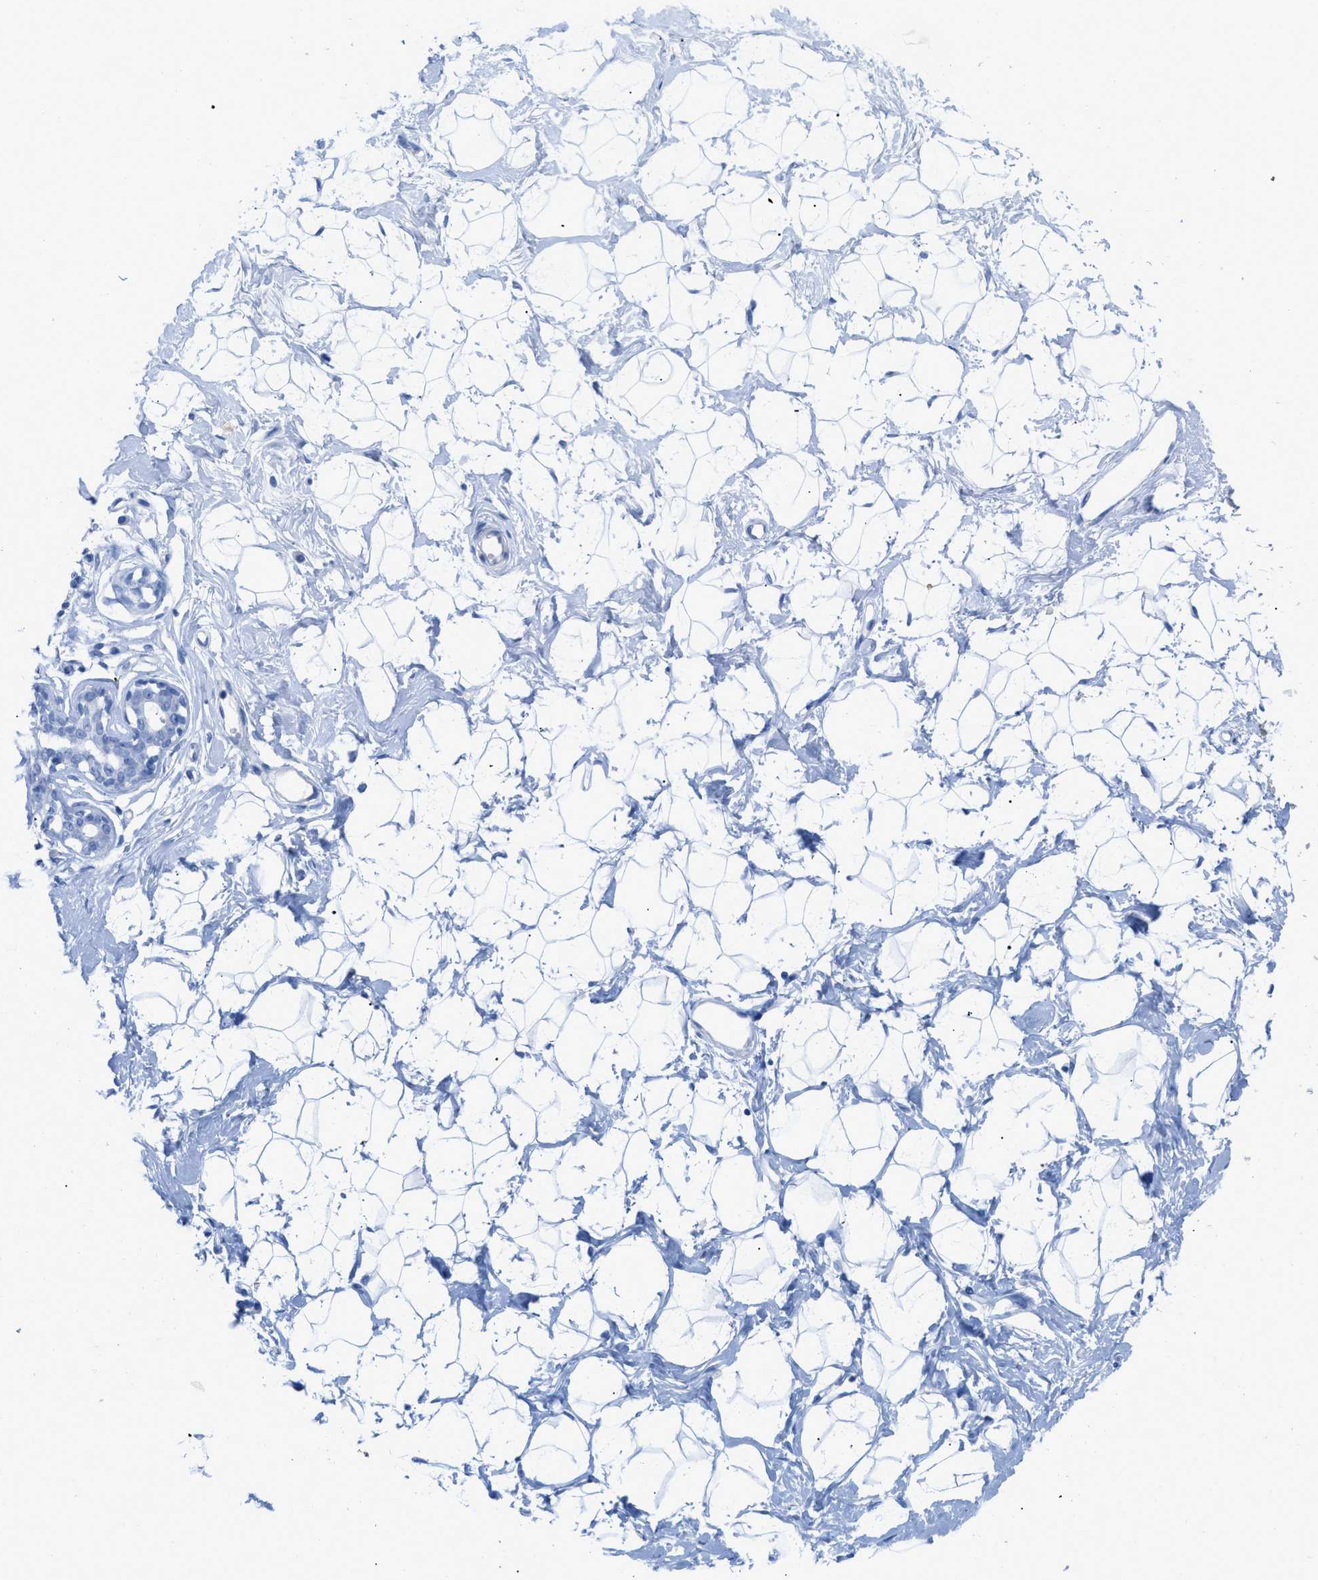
{"staining": {"intensity": "negative", "quantity": "none", "location": "none"}, "tissue": "breast", "cell_type": "Adipocytes", "image_type": "normal", "snomed": [{"axis": "morphology", "description": "Normal tissue, NOS"}, {"axis": "topography", "description": "Breast"}], "caption": "Protein analysis of unremarkable breast displays no significant expression in adipocytes.", "gene": "TCL1A", "patient": {"sex": "female", "age": 23}}